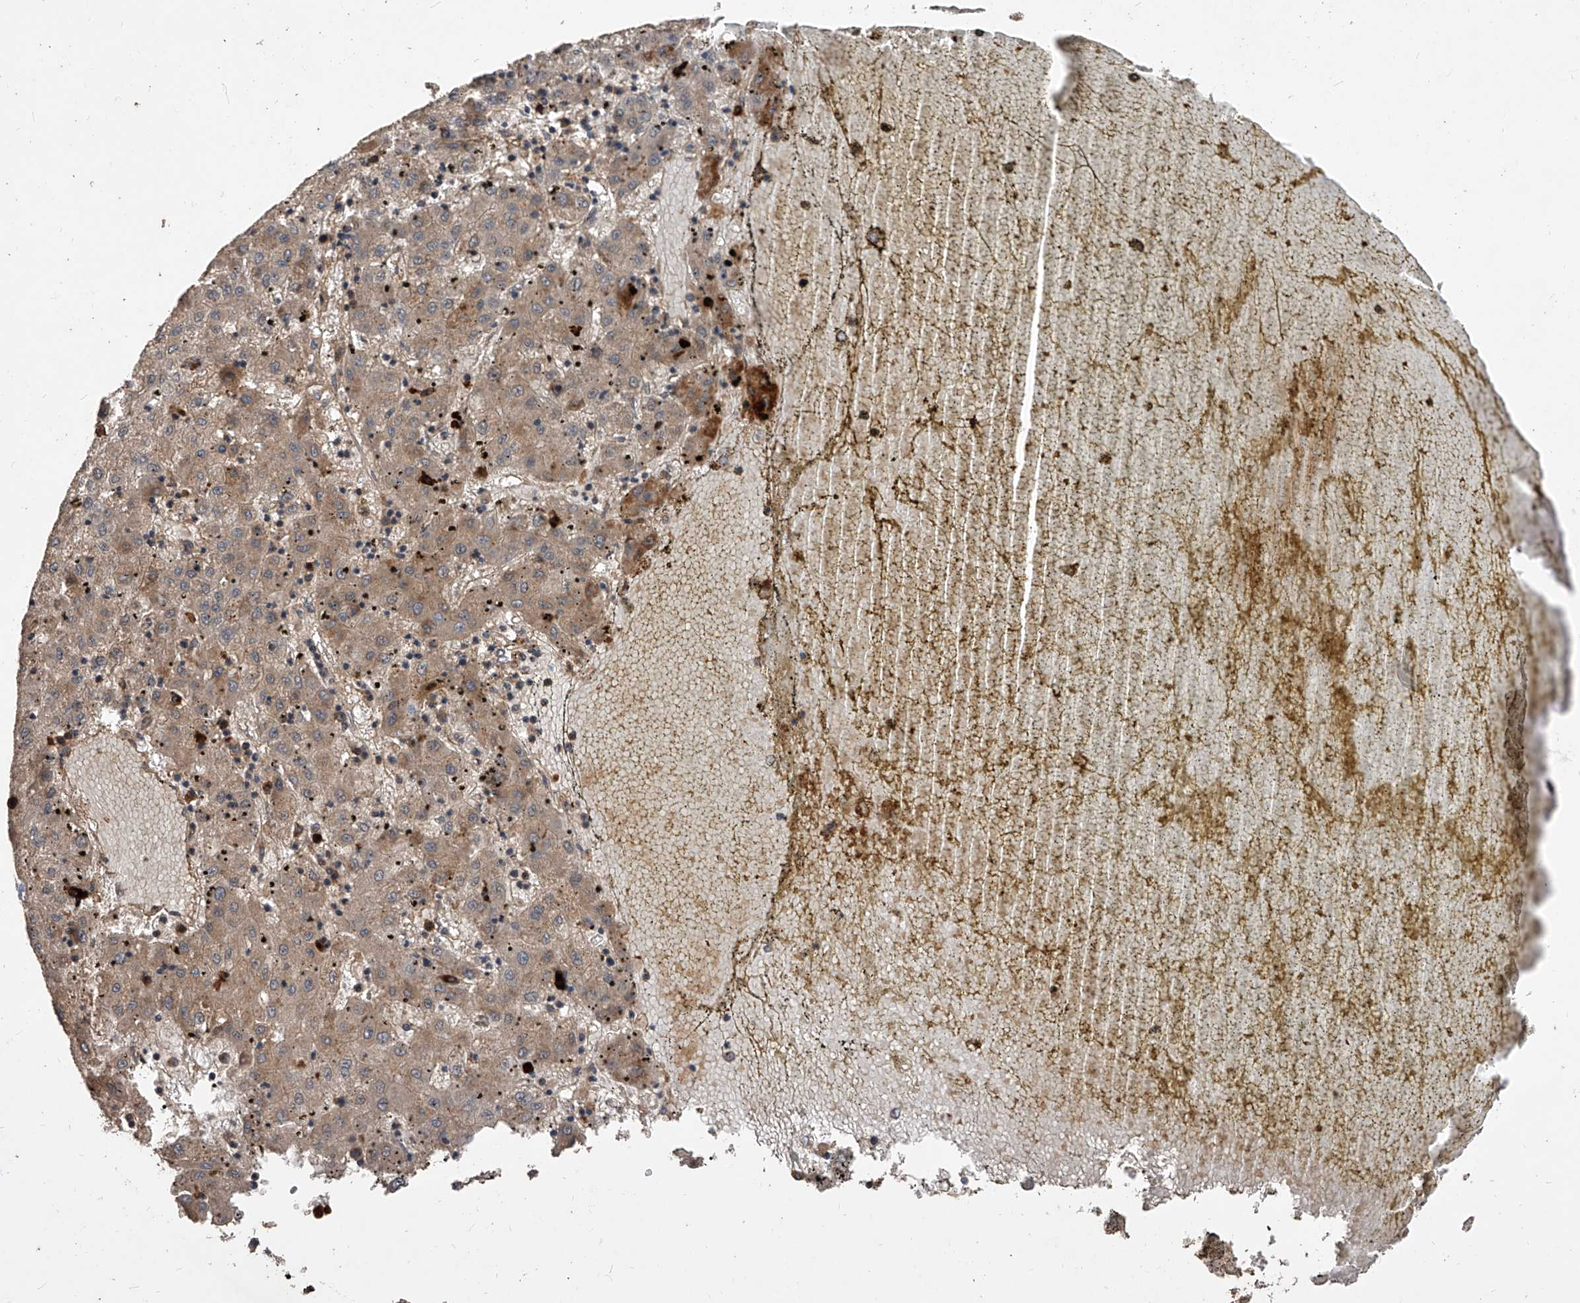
{"staining": {"intensity": "weak", "quantity": ">75%", "location": "cytoplasmic/membranous"}, "tissue": "liver cancer", "cell_type": "Tumor cells", "image_type": "cancer", "snomed": [{"axis": "morphology", "description": "Carcinoma, Hepatocellular, NOS"}, {"axis": "topography", "description": "Liver"}], "caption": "Tumor cells display low levels of weak cytoplasmic/membranous positivity in approximately >75% of cells in liver hepatocellular carcinoma. (Brightfield microscopy of DAB IHC at high magnification).", "gene": "CFAP410", "patient": {"sex": "male", "age": 72}}